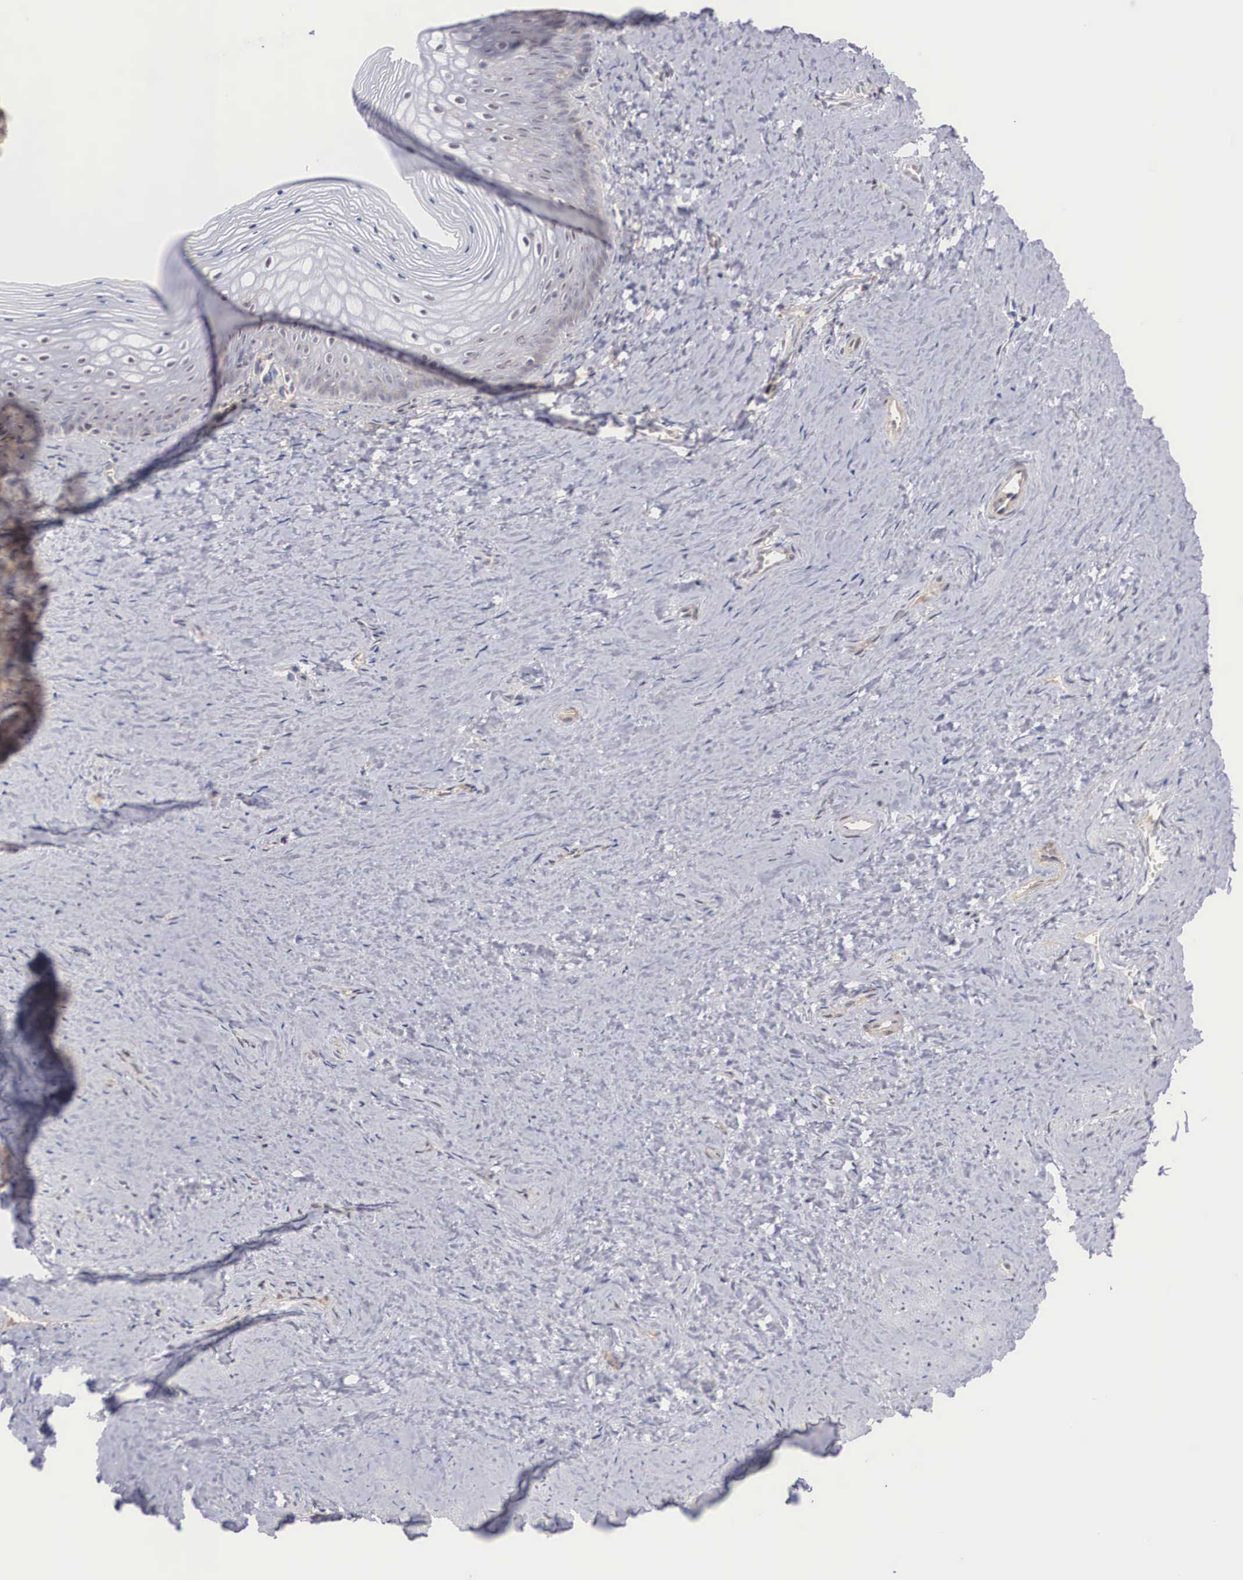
{"staining": {"intensity": "weak", "quantity": "<25%", "location": "nuclear"}, "tissue": "vagina", "cell_type": "Squamous epithelial cells", "image_type": "normal", "snomed": [{"axis": "morphology", "description": "Normal tissue, NOS"}, {"axis": "topography", "description": "Vagina"}], "caption": "Normal vagina was stained to show a protein in brown. There is no significant staining in squamous epithelial cells. (DAB immunohistochemistry (IHC), high magnification).", "gene": "NR4A2", "patient": {"sex": "female", "age": 46}}